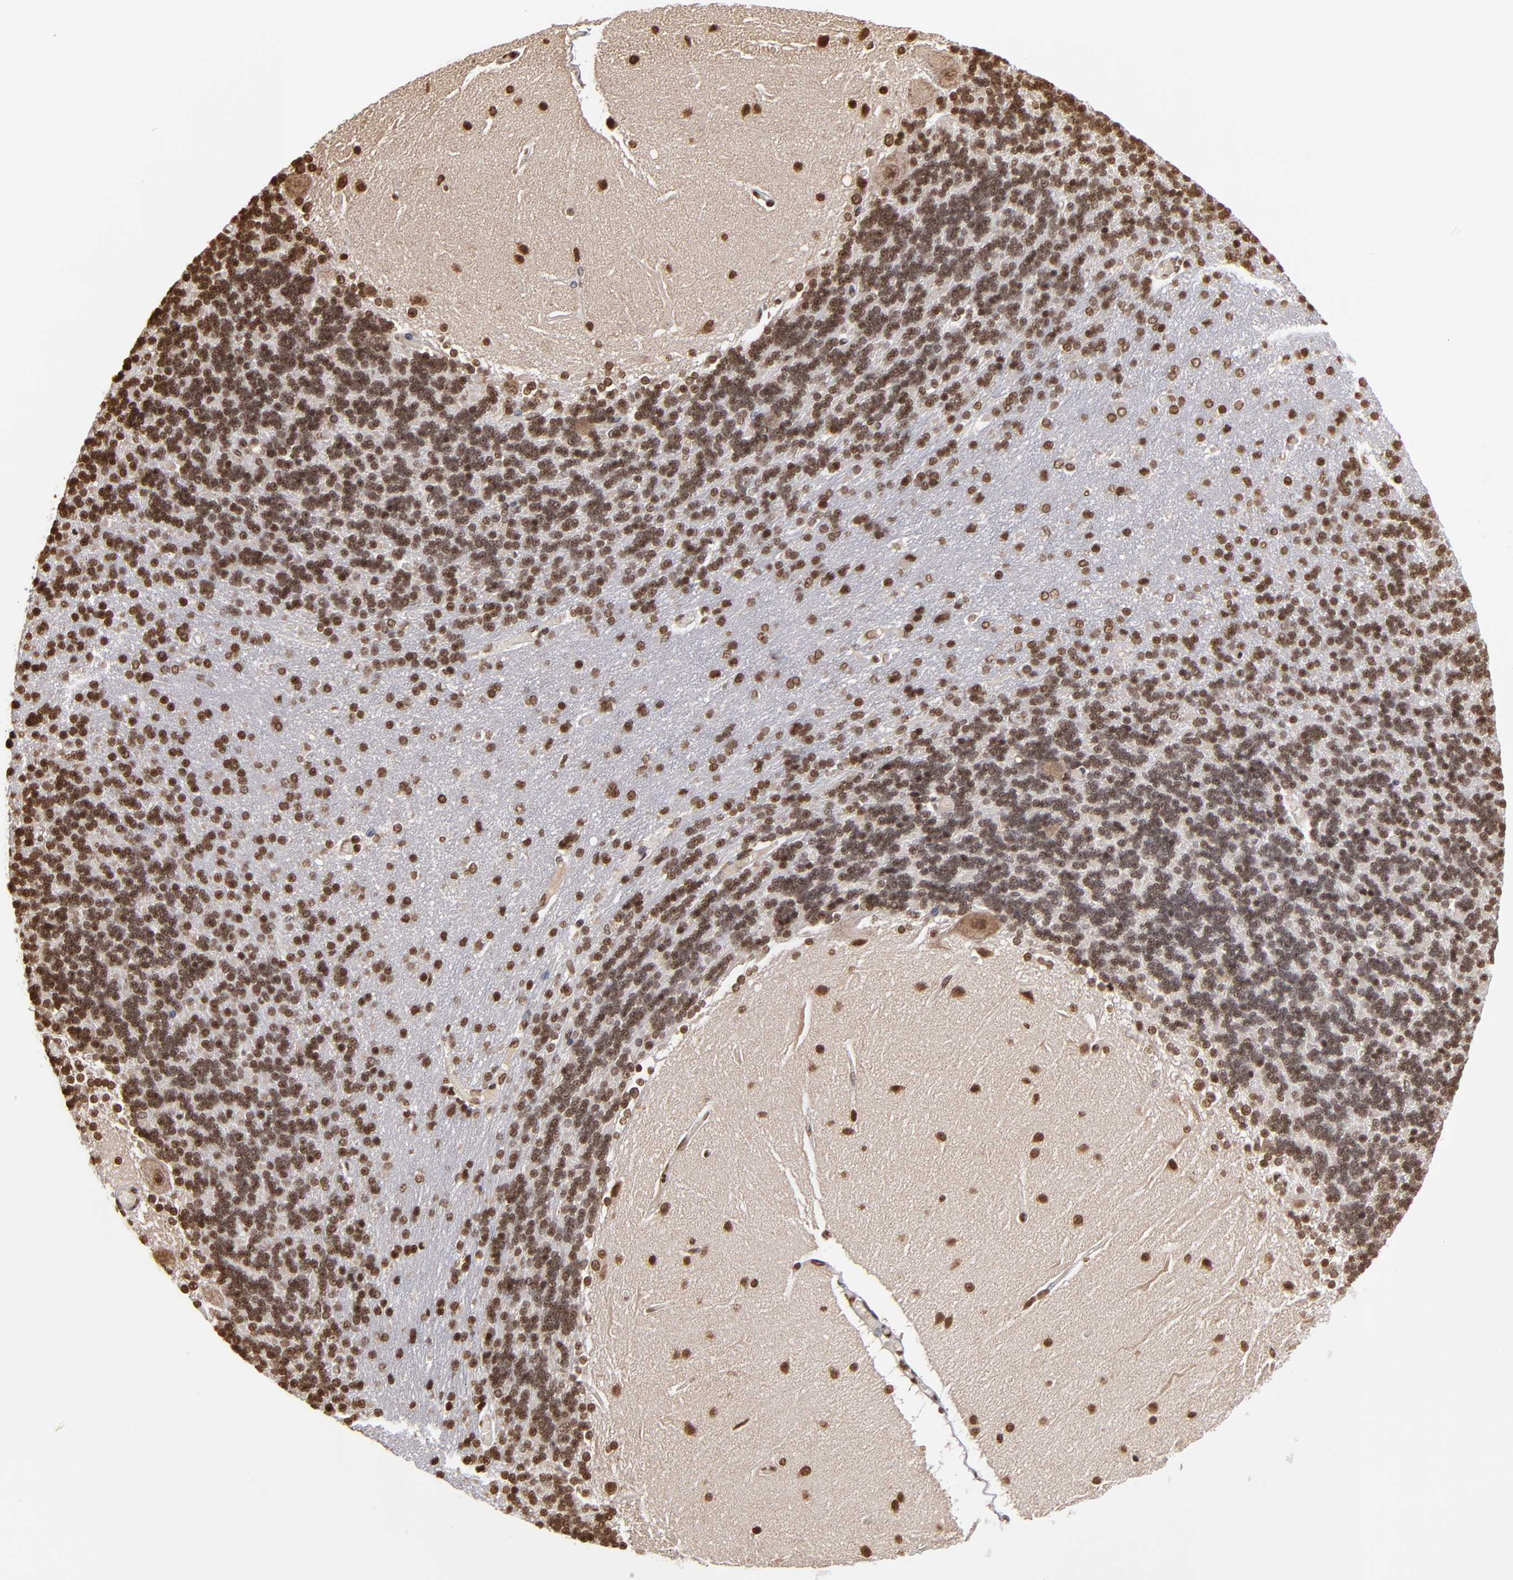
{"staining": {"intensity": "moderate", "quantity": ">75%", "location": "nuclear"}, "tissue": "cerebellum", "cell_type": "Cells in granular layer", "image_type": "normal", "snomed": [{"axis": "morphology", "description": "Normal tissue, NOS"}, {"axis": "topography", "description": "Cerebellum"}], "caption": "Moderate nuclear expression for a protein is seen in about >75% of cells in granular layer of unremarkable cerebellum using IHC.", "gene": "ABL2", "patient": {"sex": "female", "age": 54}}